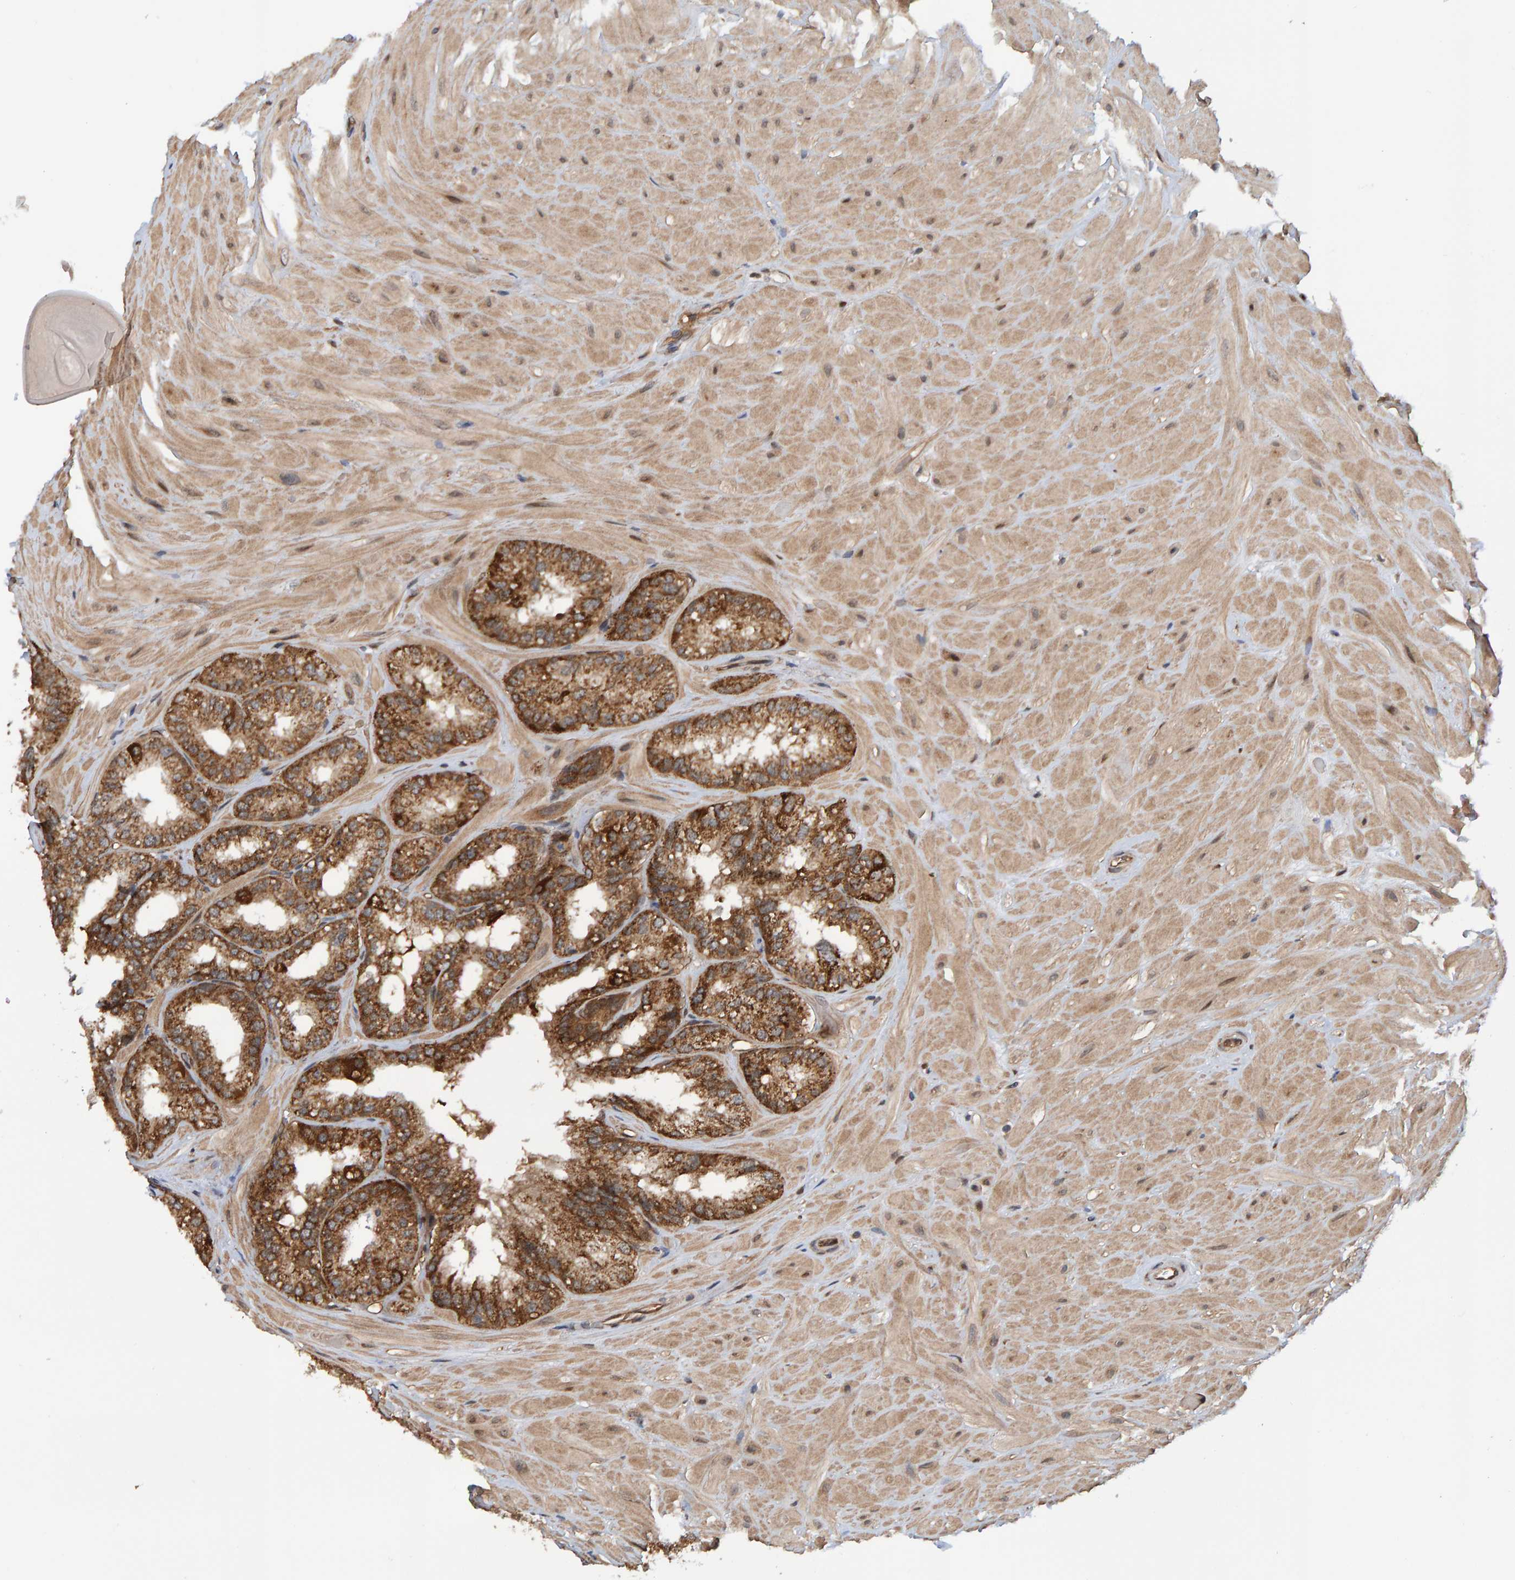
{"staining": {"intensity": "strong", "quantity": ">75%", "location": "cytoplasmic/membranous"}, "tissue": "seminal vesicle", "cell_type": "Glandular cells", "image_type": "normal", "snomed": [{"axis": "morphology", "description": "Normal tissue, NOS"}, {"axis": "topography", "description": "Prostate"}, {"axis": "topography", "description": "Seminal veicle"}], "caption": "This photomicrograph exhibits immunohistochemistry (IHC) staining of benign human seminal vesicle, with high strong cytoplasmic/membranous staining in approximately >75% of glandular cells.", "gene": "SCRN2", "patient": {"sex": "male", "age": 51}}